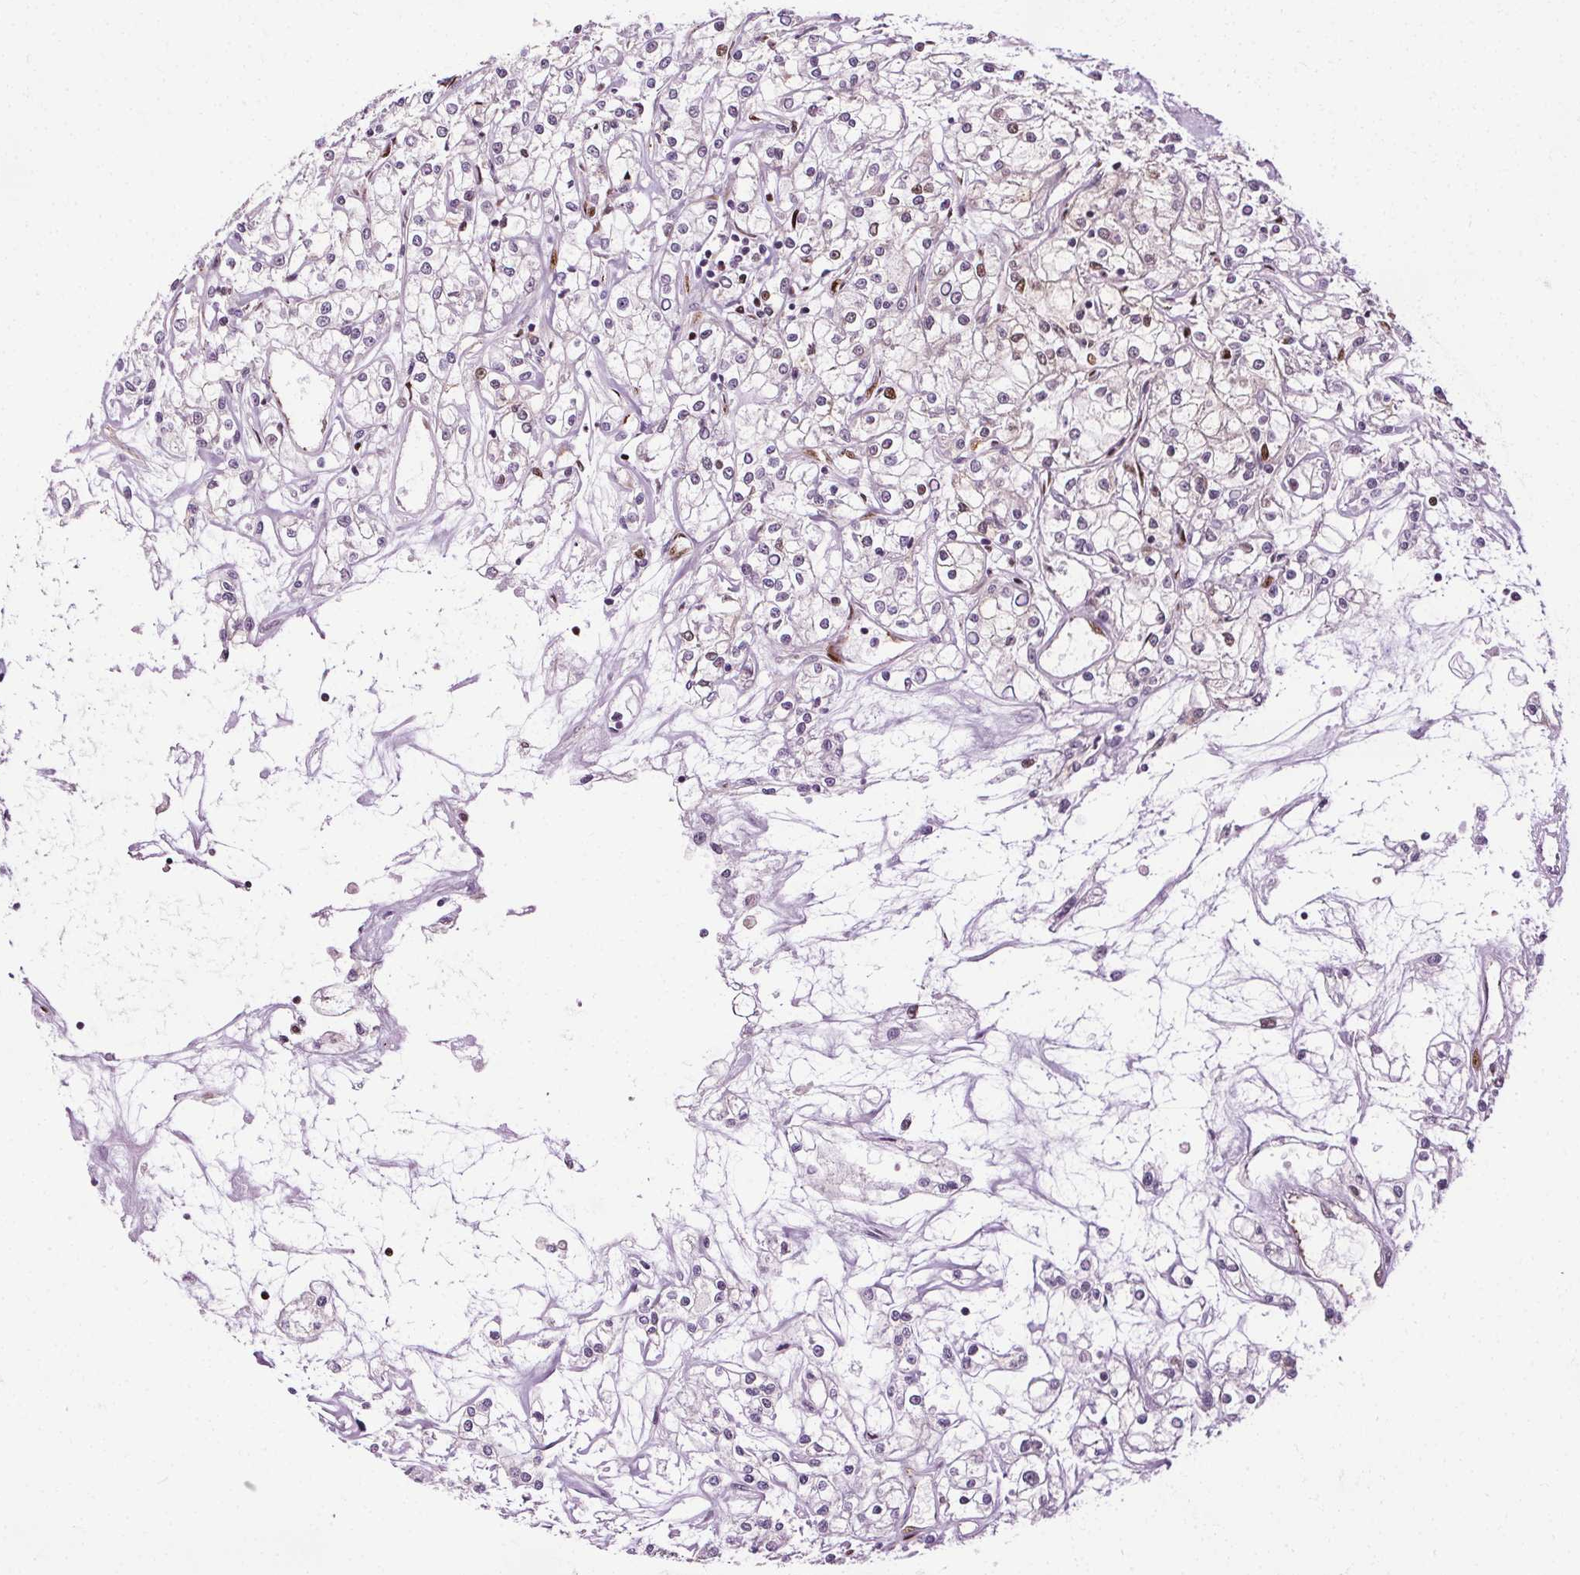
{"staining": {"intensity": "negative", "quantity": "none", "location": "none"}, "tissue": "renal cancer", "cell_type": "Tumor cells", "image_type": "cancer", "snomed": [{"axis": "morphology", "description": "Adenocarcinoma, NOS"}, {"axis": "topography", "description": "Kidney"}], "caption": "High power microscopy histopathology image of an immunohistochemistry image of renal cancer (adenocarcinoma), revealing no significant positivity in tumor cells.", "gene": "CEBPA", "patient": {"sex": "female", "age": 59}}